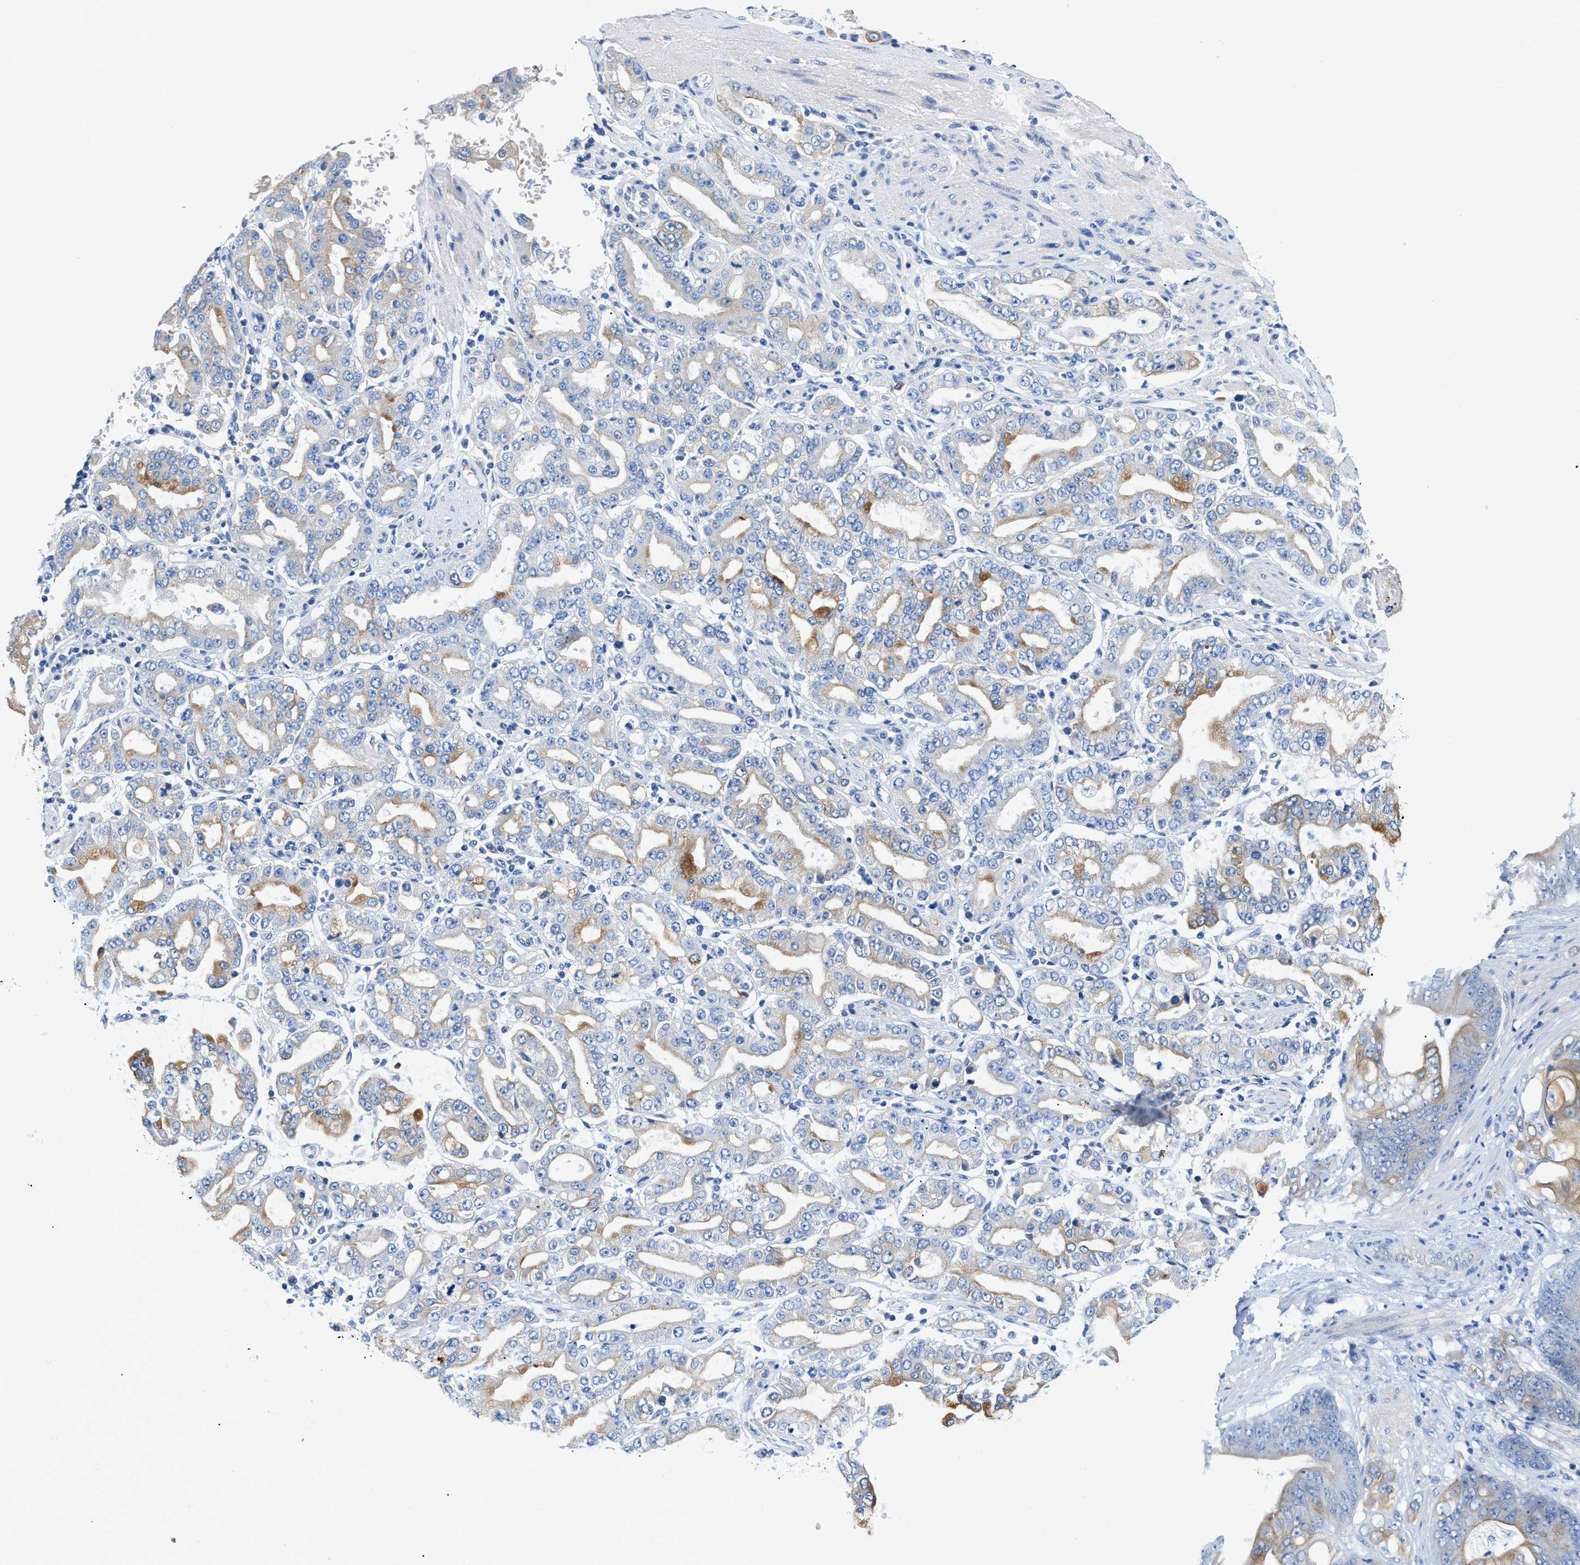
{"staining": {"intensity": "moderate", "quantity": "25%-75%", "location": "cytoplasmic/membranous"}, "tissue": "stomach cancer", "cell_type": "Tumor cells", "image_type": "cancer", "snomed": [{"axis": "morphology", "description": "Adenocarcinoma, NOS"}, {"axis": "topography", "description": "Stomach"}], "caption": "This is an image of immunohistochemistry (IHC) staining of stomach cancer, which shows moderate expression in the cytoplasmic/membranous of tumor cells.", "gene": "BPGM", "patient": {"sex": "male", "age": 76}}